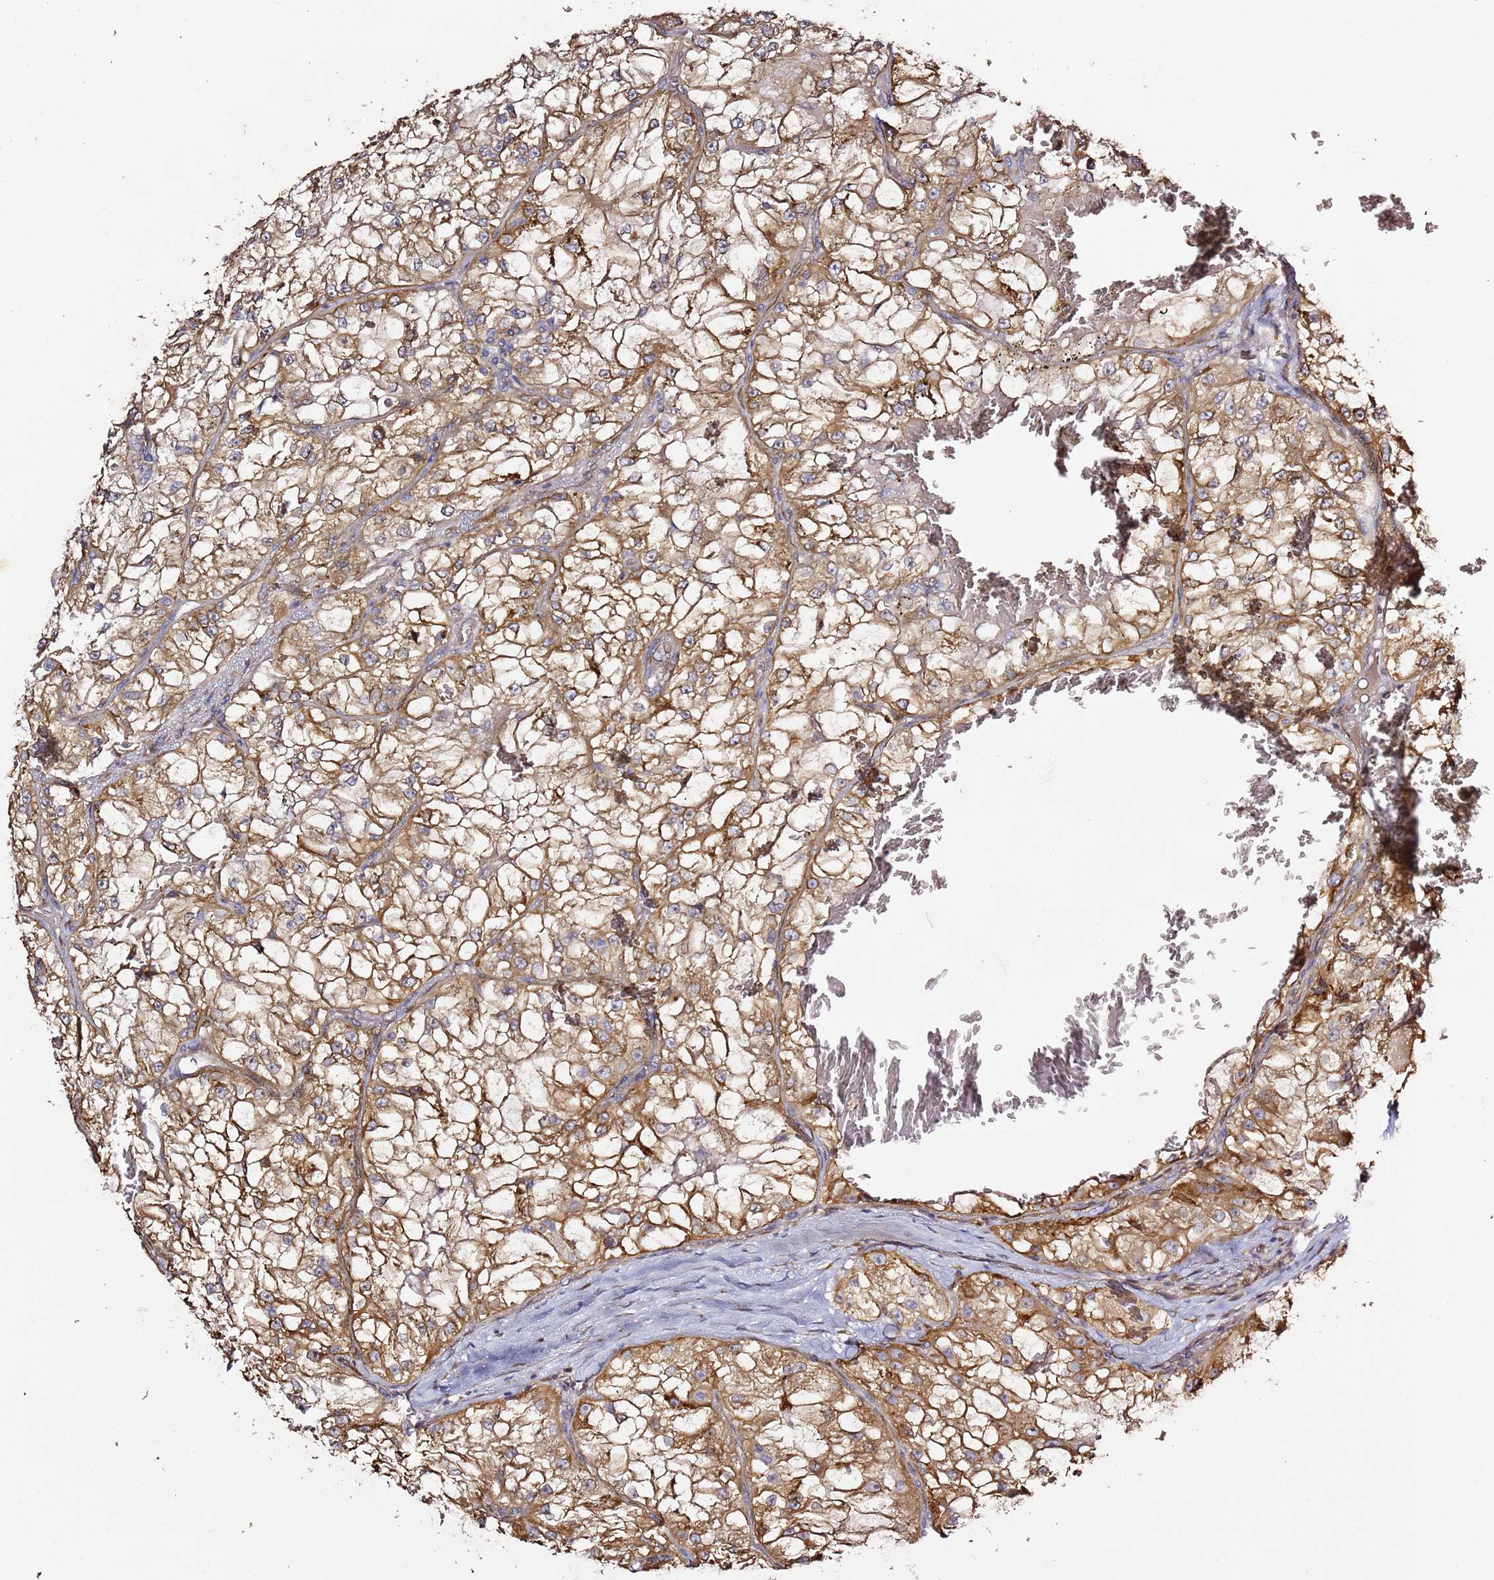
{"staining": {"intensity": "moderate", "quantity": "25%-75%", "location": "cytoplasmic/membranous"}, "tissue": "renal cancer", "cell_type": "Tumor cells", "image_type": "cancer", "snomed": [{"axis": "morphology", "description": "Adenocarcinoma, NOS"}, {"axis": "topography", "description": "Kidney"}], "caption": "Immunohistochemical staining of renal adenocarcinoma reveals medium levels of moderate cytoplasmic/membranous protein staining in approximately 25%-75% of tumor cells.", "gene": "HSD17B7", "patient": {"sex": "female", "age": 72}}